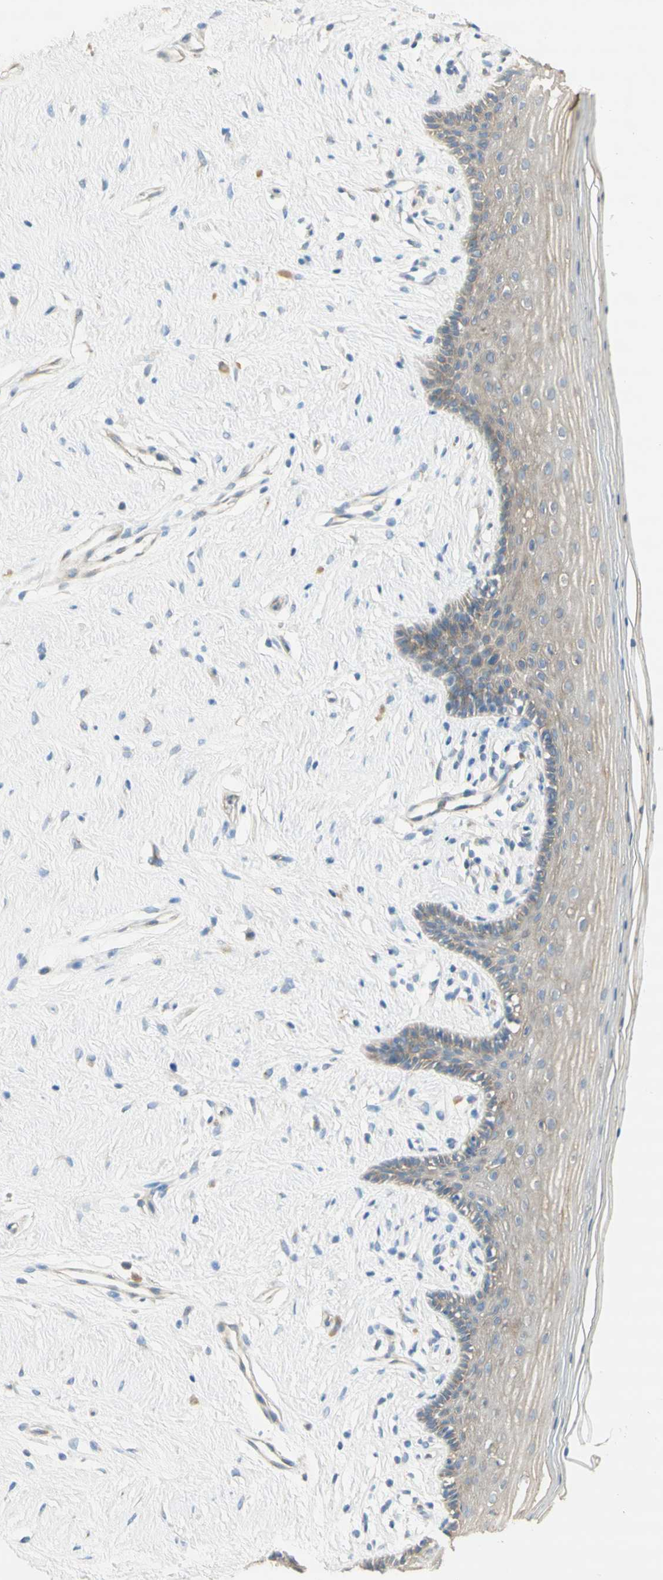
{"staining": {"intensity": "weak", "quantity": "25%-75%", "location": "cytoplasmic/membranous"}, "tissue": "vagina", "cell_type": "Squamous epithelial cells", "image_type": "normal", "snomed": [{"axis": "morphology", "description": "Normal tissue, NOS"}, {"axis": "topography", "description": "Vagina"}], "caption": "DAB immunohistochemical staining of benign vagina demonstrates weak cytoplasmic/membranous protein positivity in approximately 25%-75% of squamous epithelial cells.", "gene": "DYNC1H1", "patient": {"sex": "female", "age": 44}}